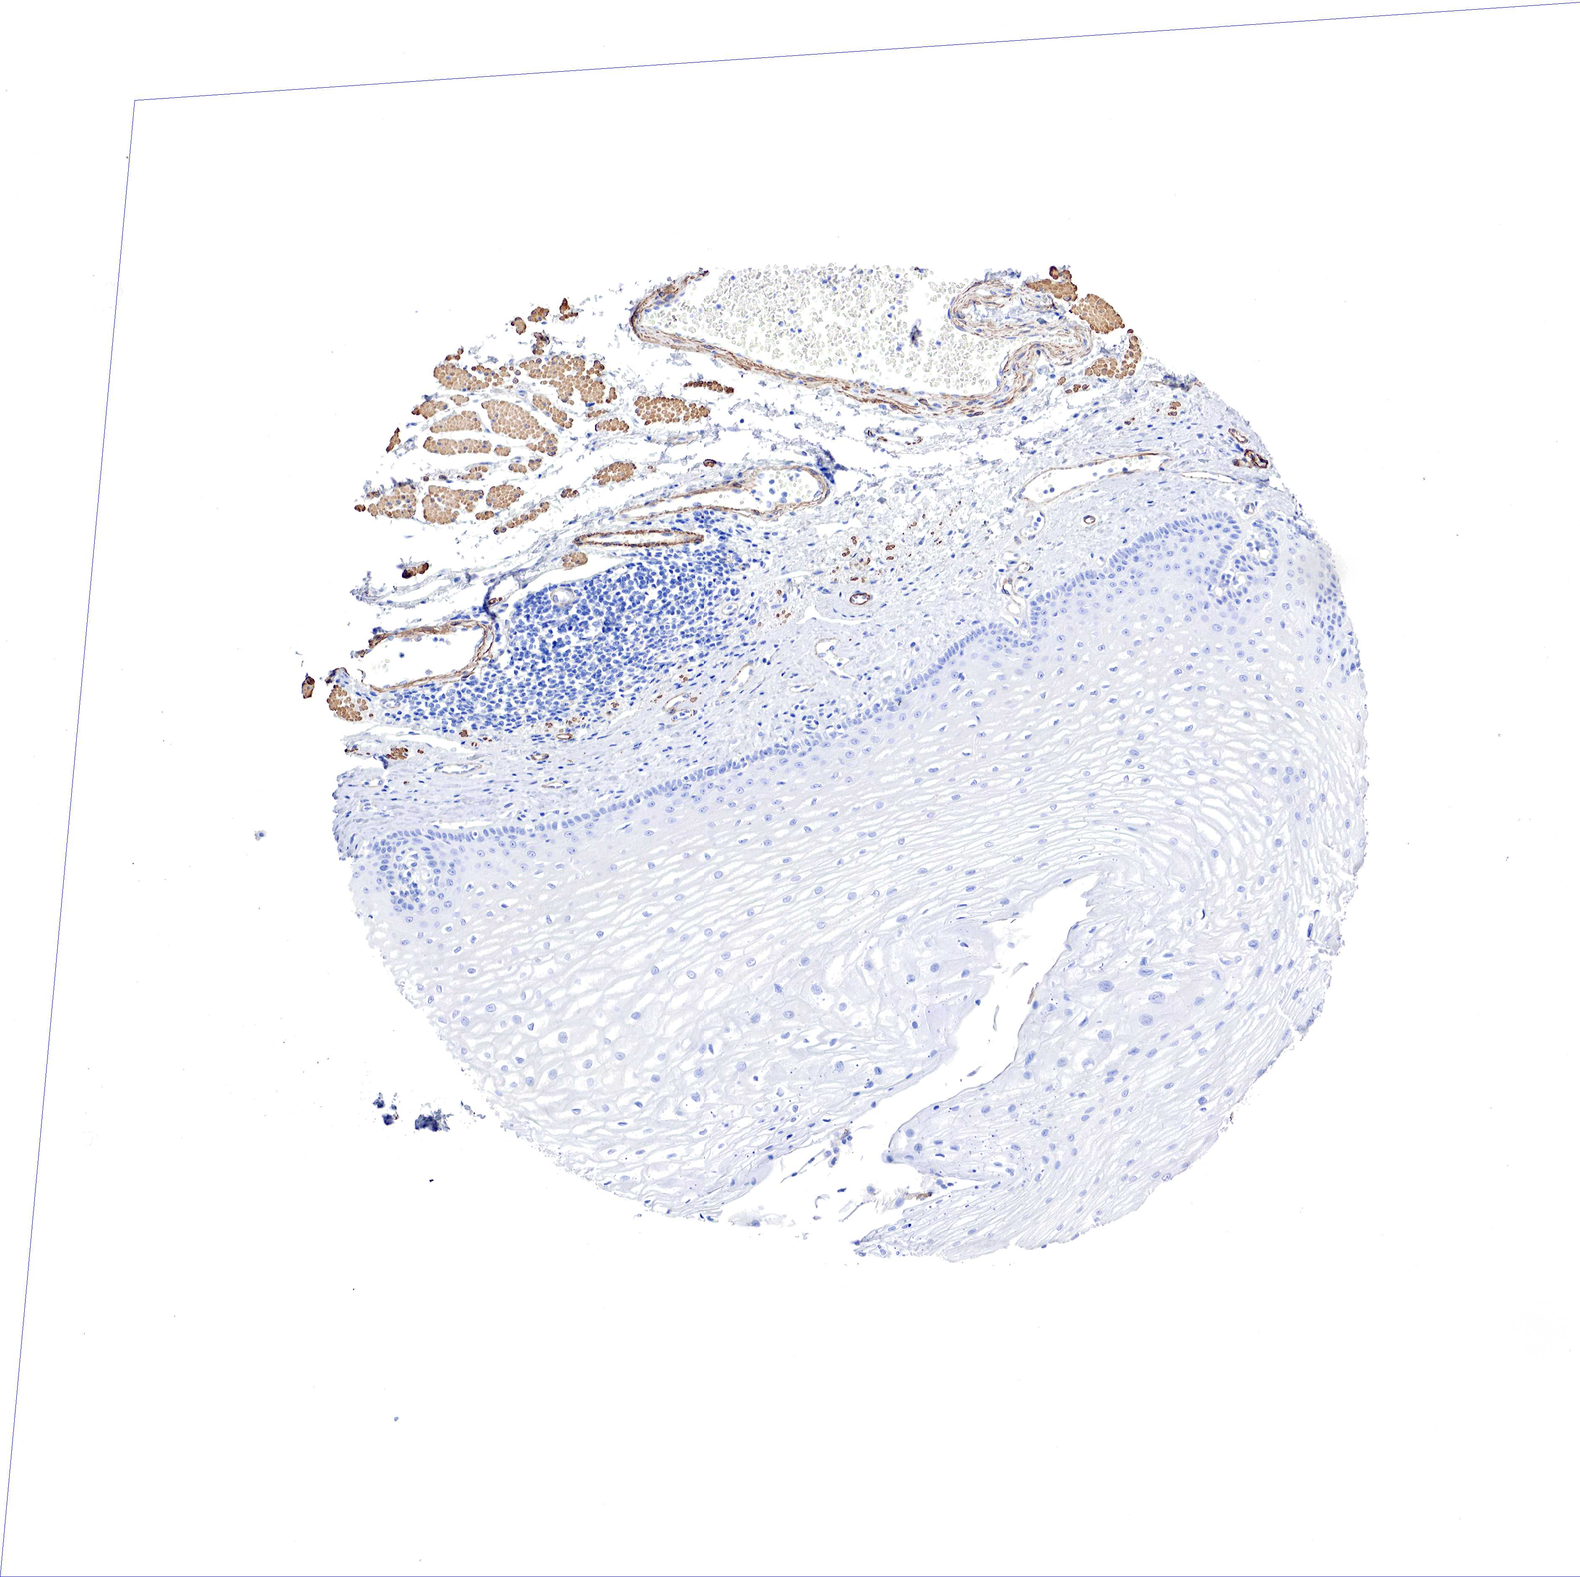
{"staining": {"intensity": "negative", "quantity": "none", "location": "none"}, "tissue": "esophagus", "cell_type": "Squamous epithelial cells", "image_type": "normal", "snomed": [{"axis": "morphology", "description": "Normal tissue, NOS"}, {"axis": "topography", "description": "Esophagus"}], "caption": "IHC micrograph of normal esophagus: human esophagus stained with DAB (3,3'-diaminobenzidine) shows no significant protein positivity in squamous epithelial cells.", "gene": "TPM1", "patient": {"sex": "male", "age": 65}}